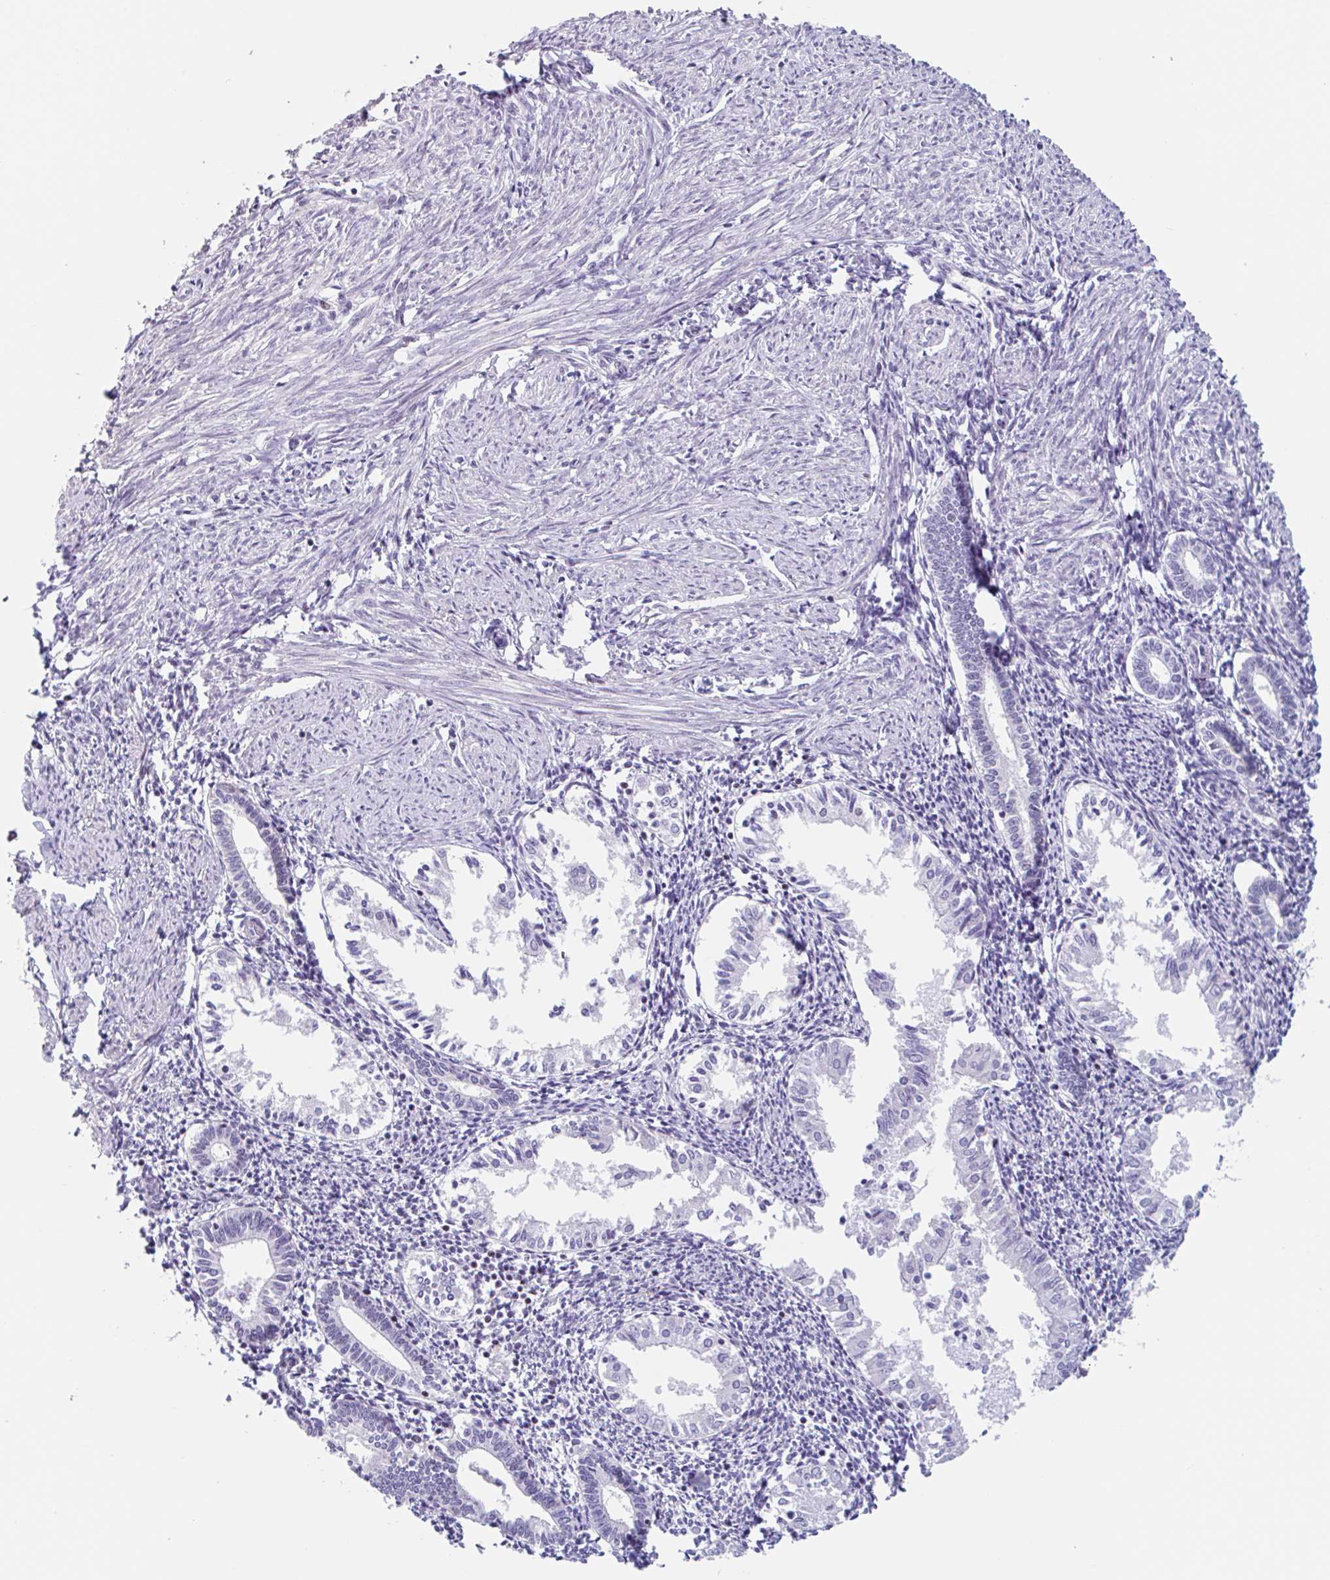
{"staining": {"intensity": "weak", "quantity": "<25%", "location": "nuclear"}, "tissue": "endometrium", "cell_type": "Cells in endometrial stroma", "image_type": "normal", "snomed": [{"axis": "morphology", "description": "Normal tissue, NOS"}, {"axis": "topography", "description": "Endometrium"}], "caption": "The IHC photomicrograph has no significant expression in cells in endometrial stroma of endometrium.", "gene": "LENG9", "patient": {"sex": "female", "age": 41}}